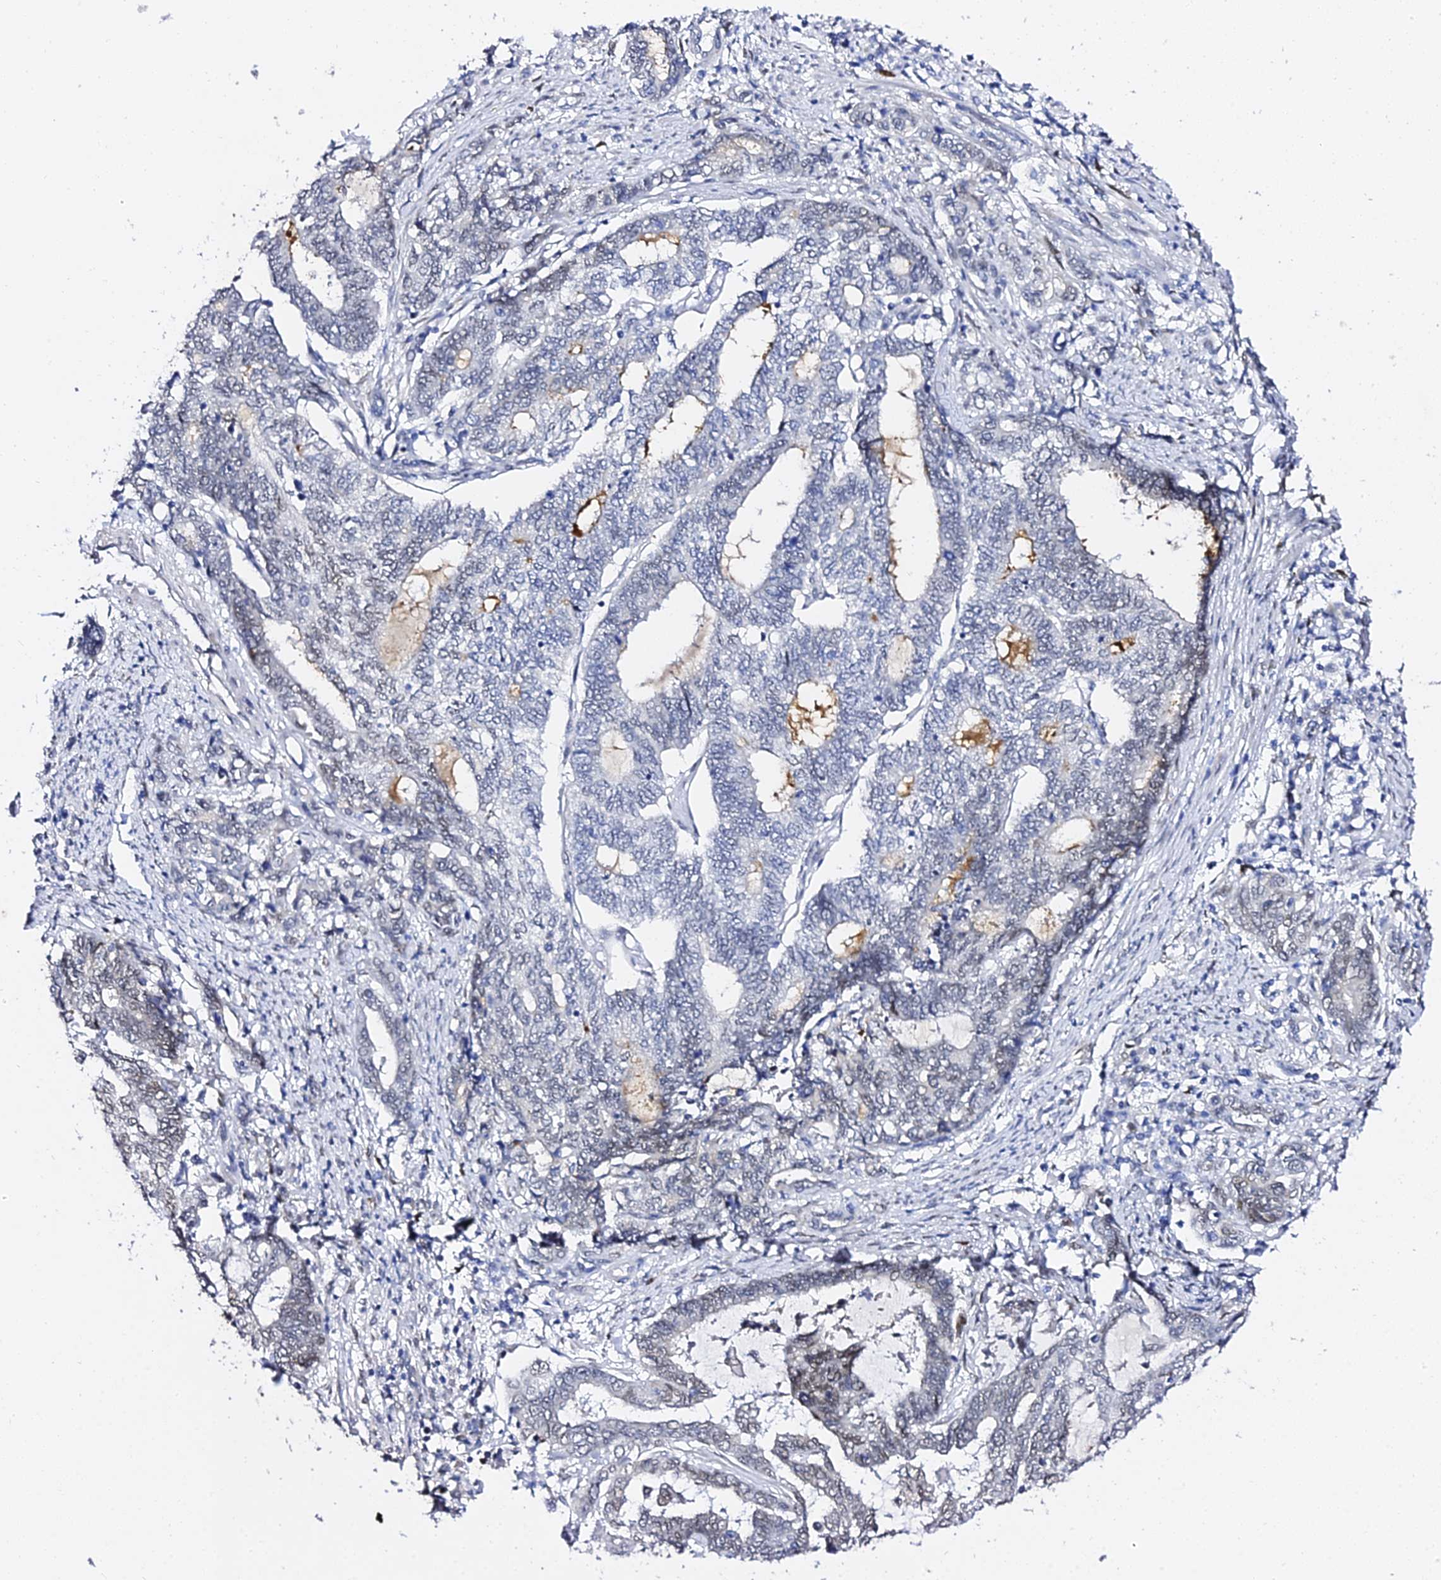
{"staining": {"intensity": "negative", "quantity": "none", "location": "none"}, "tissue": "endometrial cancer", "cell_type": "Tumor cells", "image_type": "cancer", "snomed": [{"axis": "morphology", "description": "Adenocarcinoma, NOS"}, {"axis": "topography", "description": "Uterus"}, {"axis": "topography", "description": "Endometrium"}], "caption": "There is no significant staining in tumor cells of adenocarcinoma (endometrial).", "gene": "POFUT2", "patient": {"sex": "female", "age": 70}}